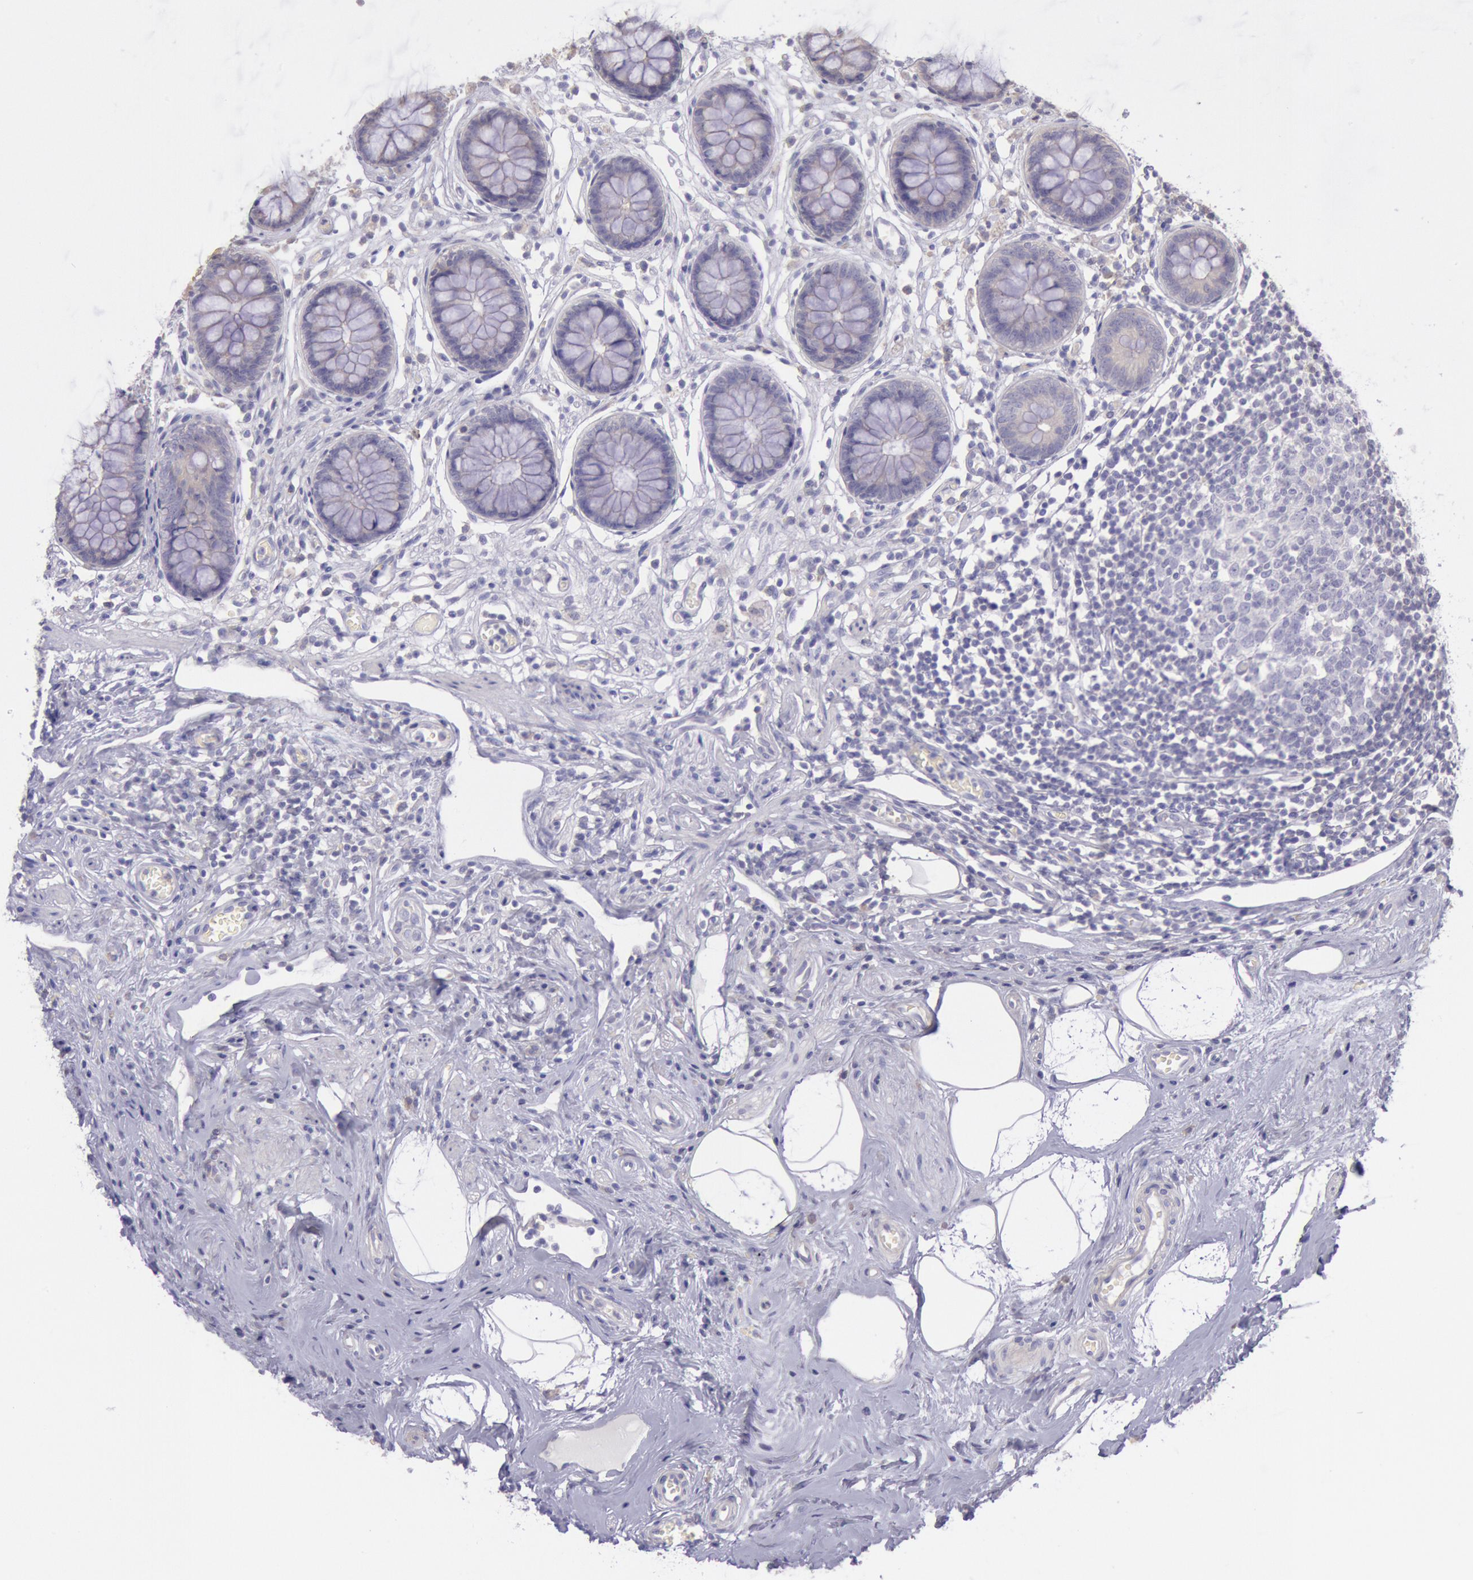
{"staining": {"intensity": "negative", "quantity": "none", "location": "none"}, "tissue": "appendix", "cell_type": "Glandular cells", "image_type": "normal", "snomed": [{"axis": "morphology", "description": "Normal tissue, NOS"}, {"axis": "topography", "description": "Appendix"}], "caption": "IHC of normal human appendix demonstrates no expression in glandular cells. (Brightfield microscopy of DAB (3,3'-diaminobenzidine) IHC at high magnification).", "gene": "MYH1", "patient": {"sex": "male", "age": 38}}